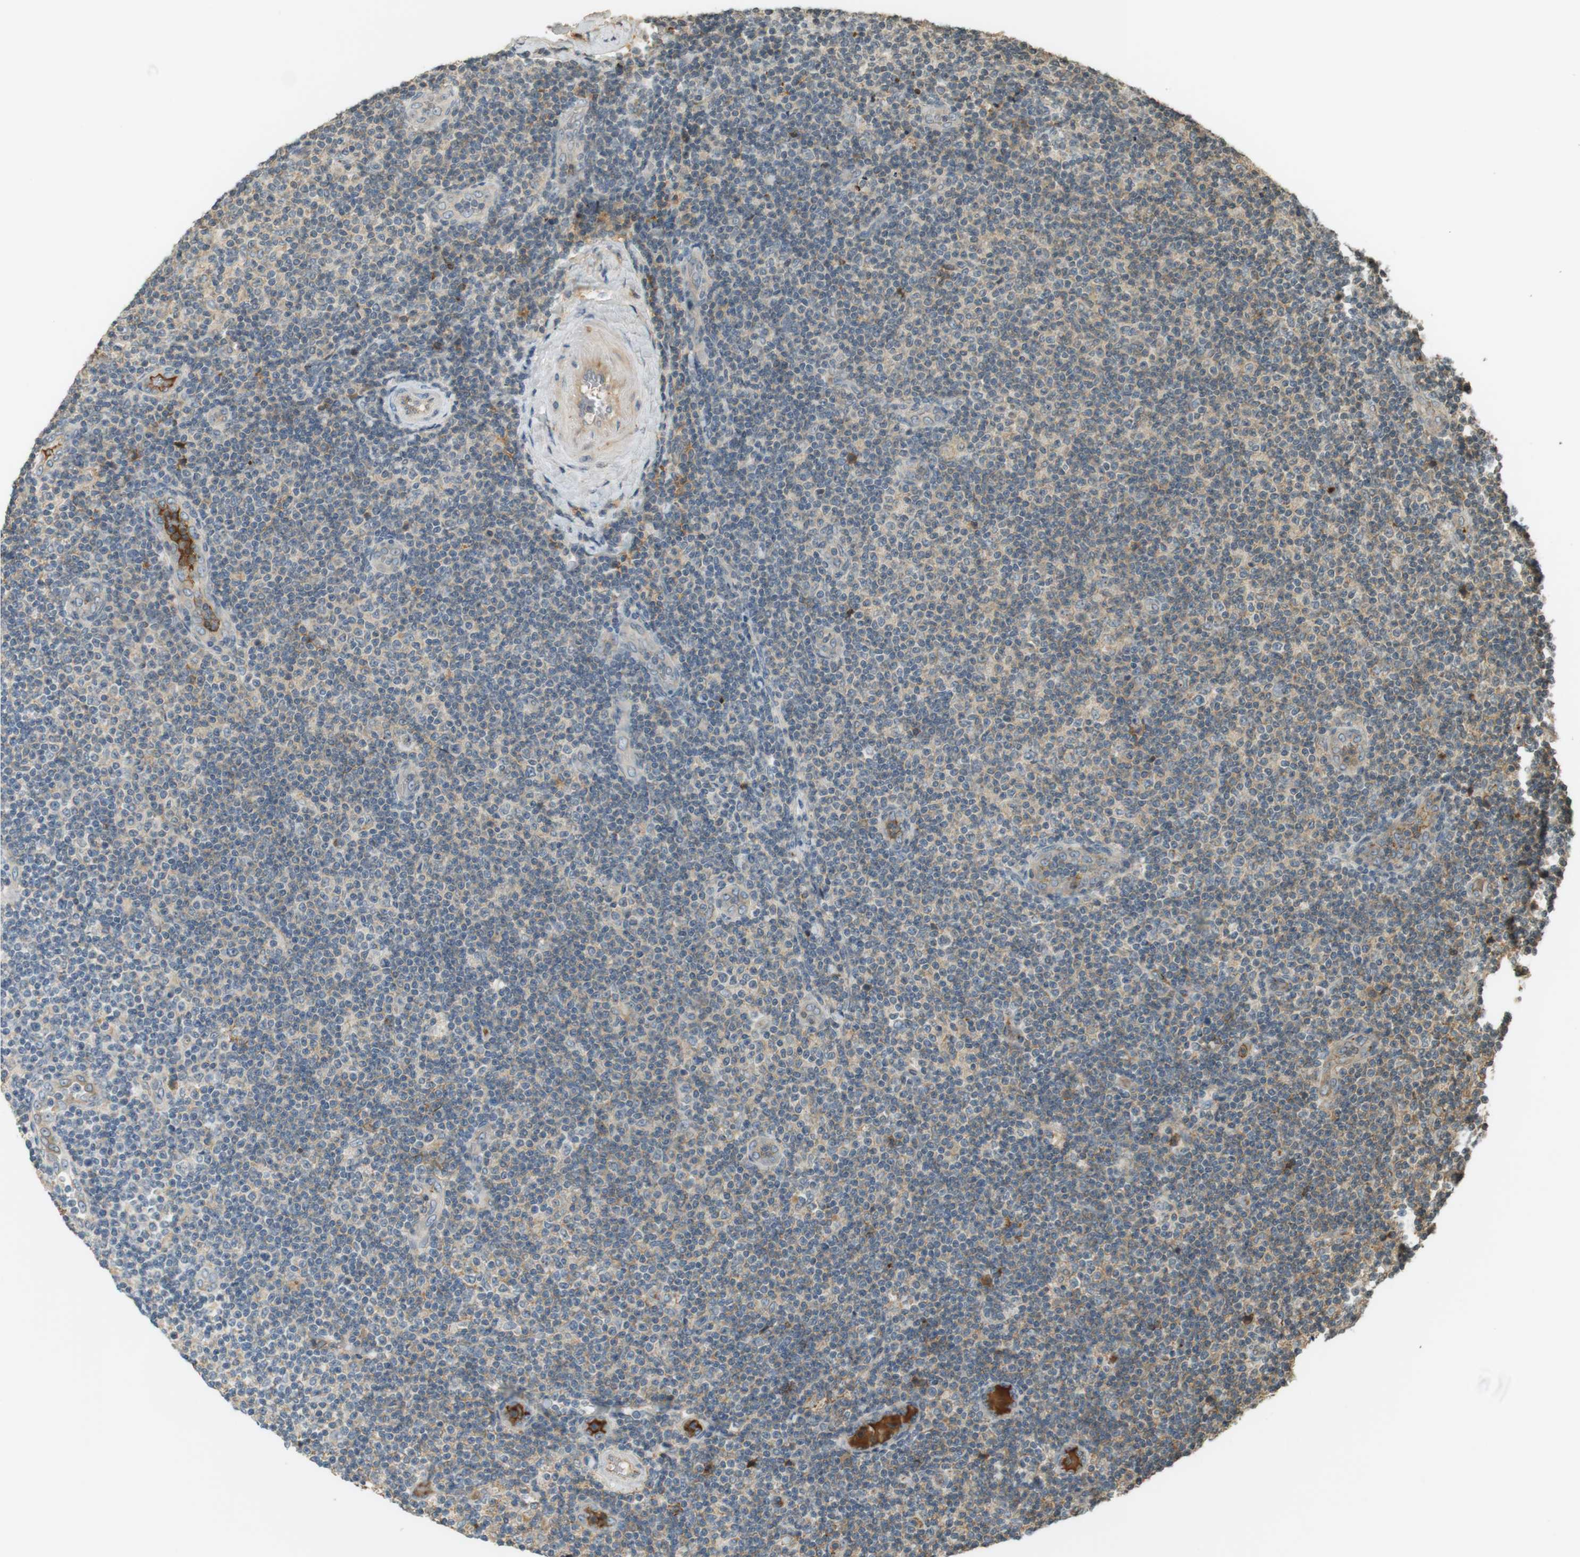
{"staining": {"intensity": "moderate", "quantity": "<25%", "location": "cytoplasmic/membranous"}, "tissue": "lymphoma", "cell_type": "Tumor cells", "image_type": "cancer", "snomed": [{"axis": "morphology", "description": "Malignant lymphoma, non-Hodgkin's type, Low grade"}, {"axis": "topography", "description": "Lymph node"}], "caption": "Protein expression analysis of low-grade malignant lymphoma, non-Hodgkin's type reveals moderate cytoplasmic/membranous staining in approximately <25% of tumor cells.", "gene": "SRR", "patient": {"sex": "male", "age": 83}}